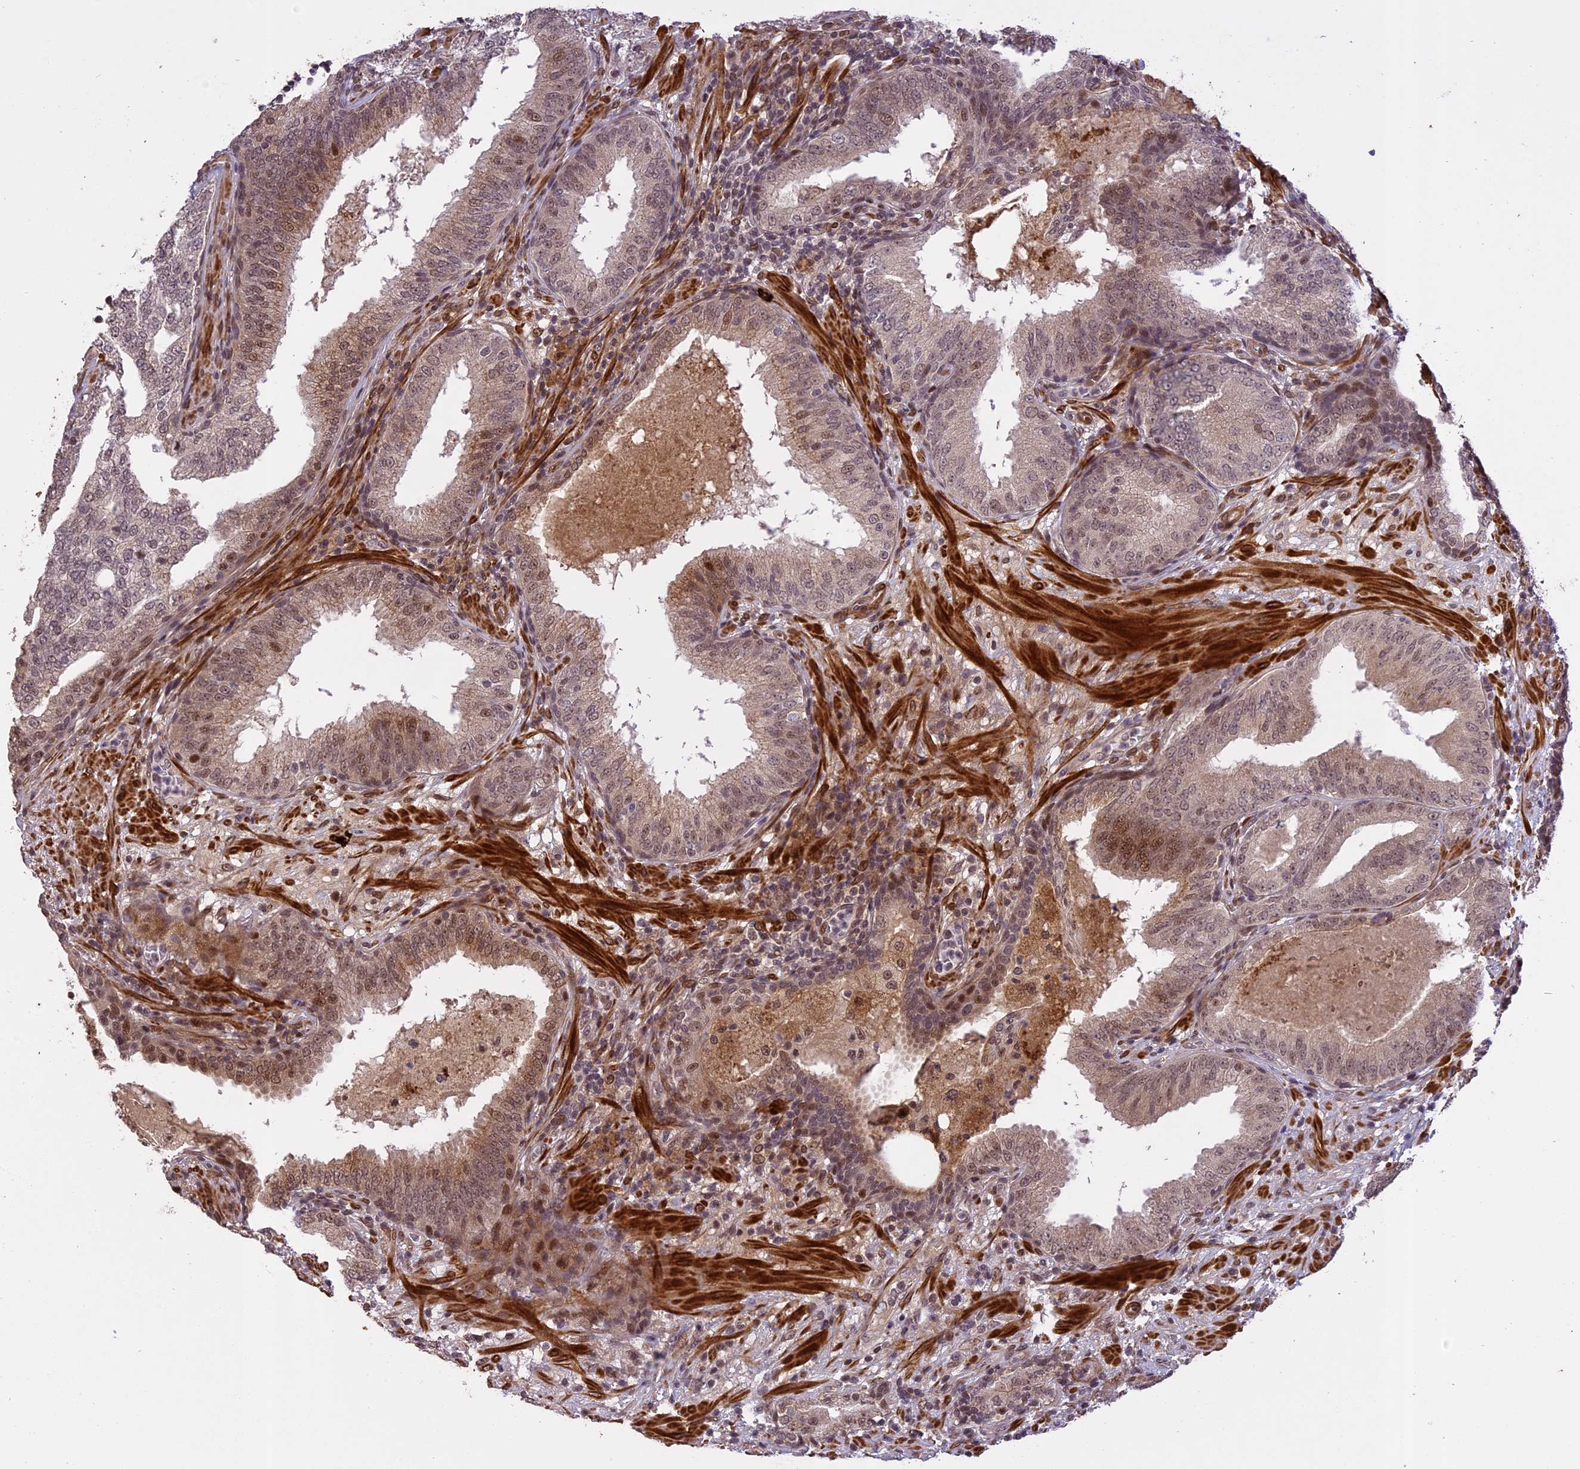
{"staining": {"intensity": "weak", "quantity": "<25%", "location": "cytoplasmic/membranous,nuclear"}, "tissue": "prostate cancer", "cell_type": "Tumor cells", "image_type": "cancer", "snomed": [{"axis": "morphology", "description": "Adenocarcinoma, High grade"}, {"axis": "topography", "description": "Prostate"}], "caption": "High power microscopy photomicrograph of an immunohistochemistry photomicrograph of prostate cancer, revealing no significant positivity in tumor cells.", "gene": "PRELID2", "patient": {"sex": "male", "age": 64}}